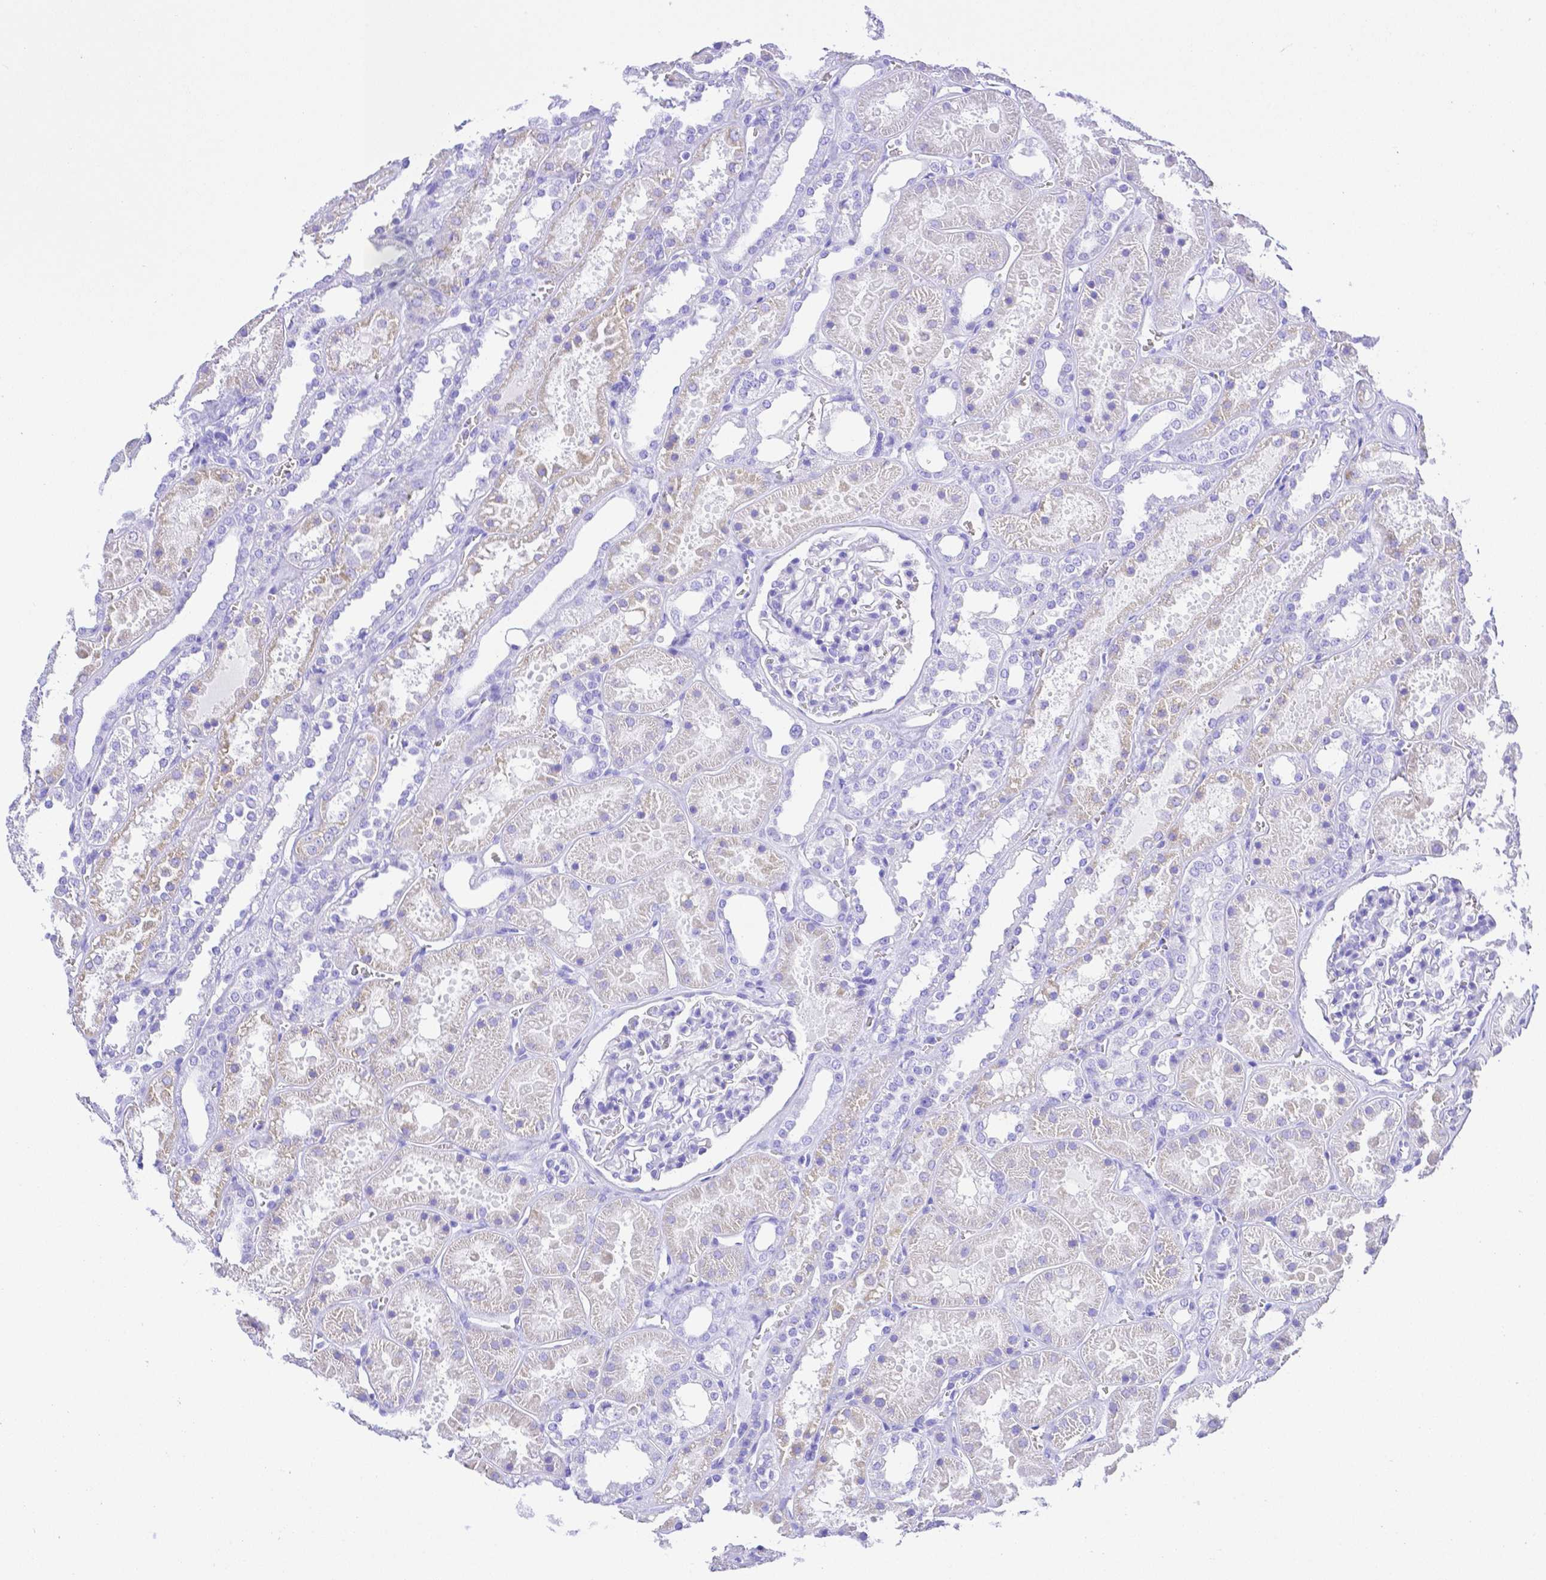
{"staining": {"intensity": "negative", "quantity": "none", "location": "none"}, "tissue": "kidney", "cell_type": "Cells in glomeruli", "image_type": "normal", "snomed": [{"axis": "morphology", "description": "Normal tissue, NOS"}, {"axis": "topography", "description": "Kidney"}], "caption": "This is an IHC photomicrograph of normal human kidney. There is no staining in cells in glomeruli.", "gene": "SMR3A", "patient": {"sex": "female", "age": 41}}